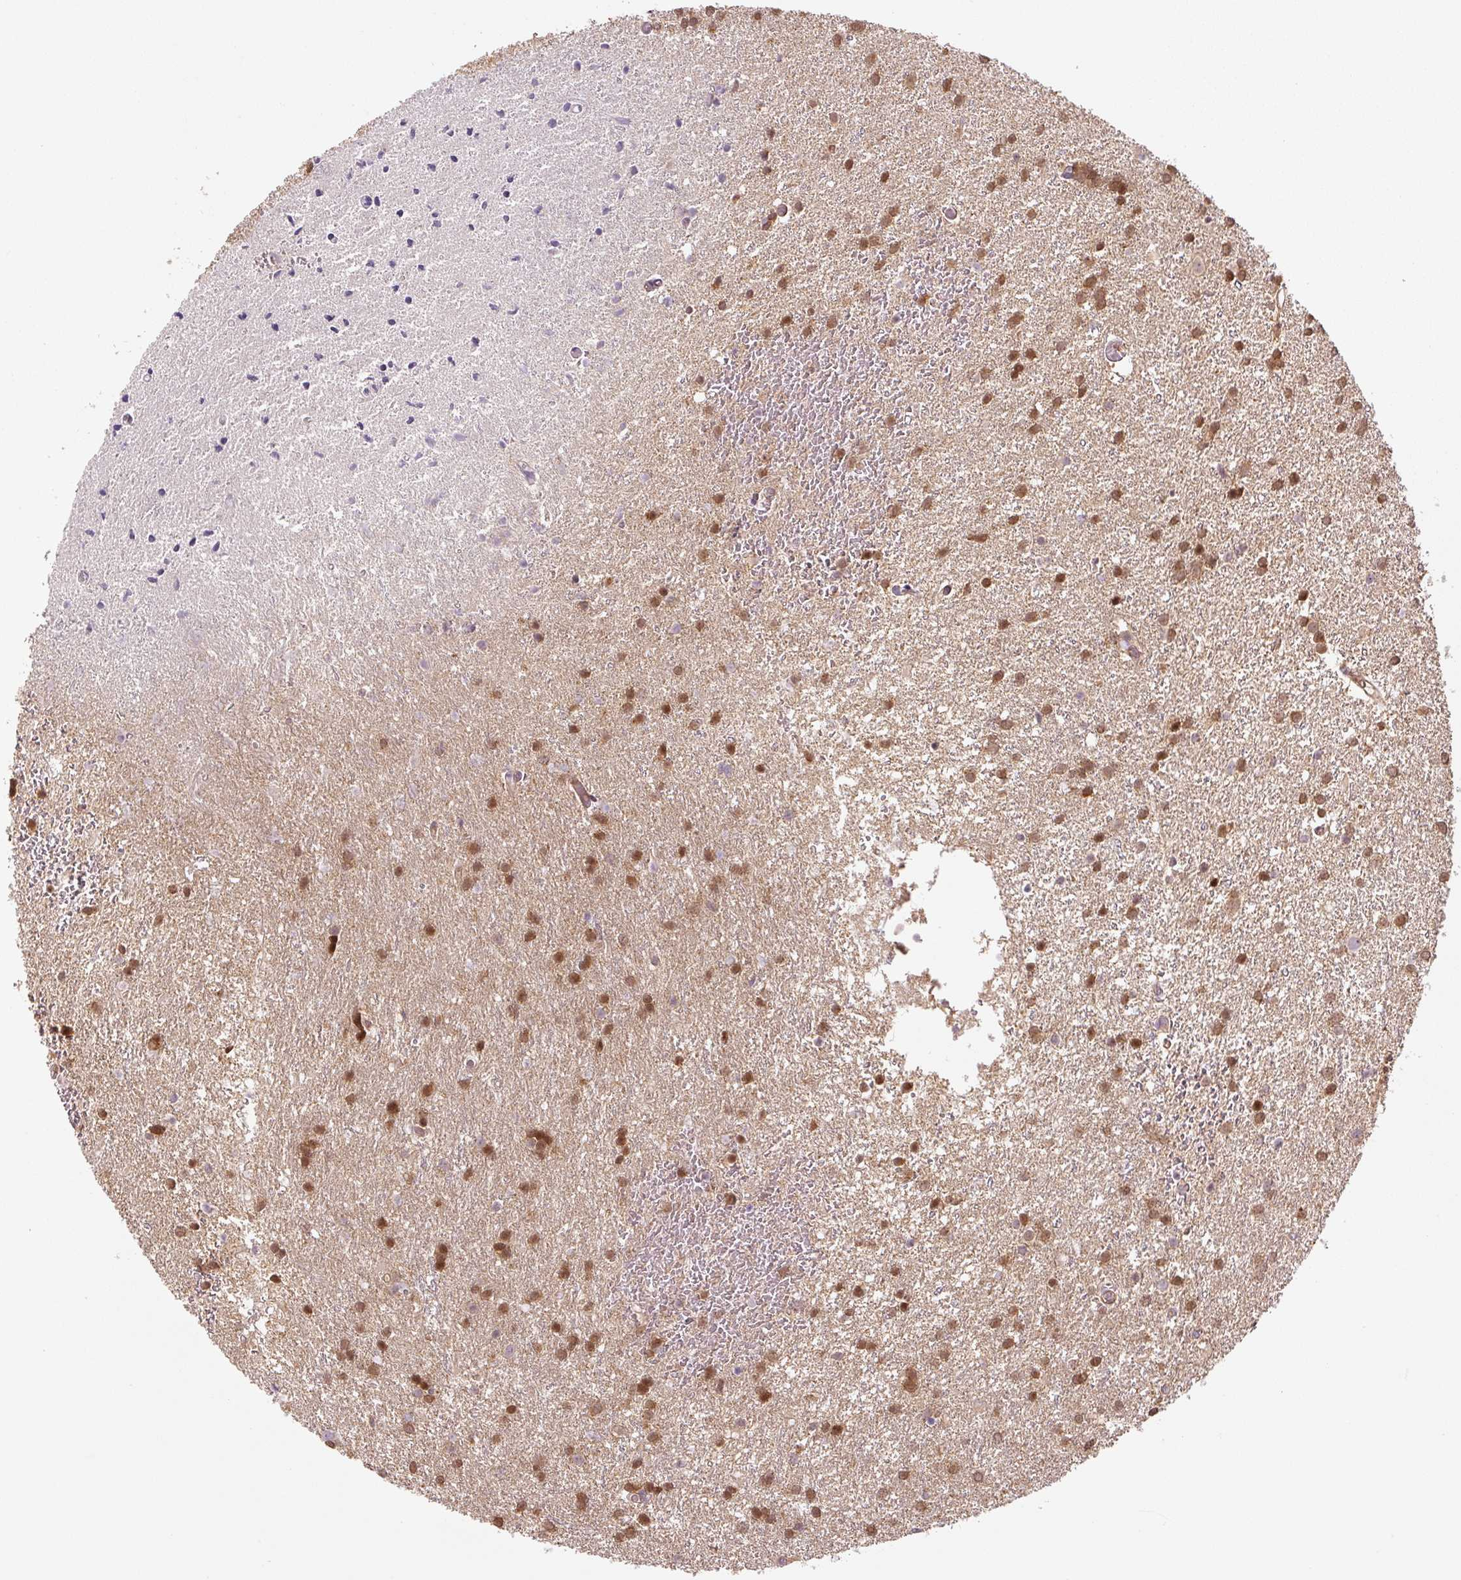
{"staining": {"intensity": "moderate", "quantity": "25%-75%", "location": "cytoplasmic/membranous,nuclear"}, "tissue": "glioma", "cell_type": "Tumor cells", "image_type": "cancer", "snomed": [{"axis": "morphology", "description": "Glioma, malignant, High grade"}, {"axis": "topography", "description": "Brain"}], "caption": "Brown immunohistochemical staining in human malignant glioma (high-grade) exhibits moderate cytoplasmic/membranous and nuclear staining in approximately 25%-75% of tumor cells.", "gene": "SPSB2", "patient": {"sex": "female", "age": 50}}